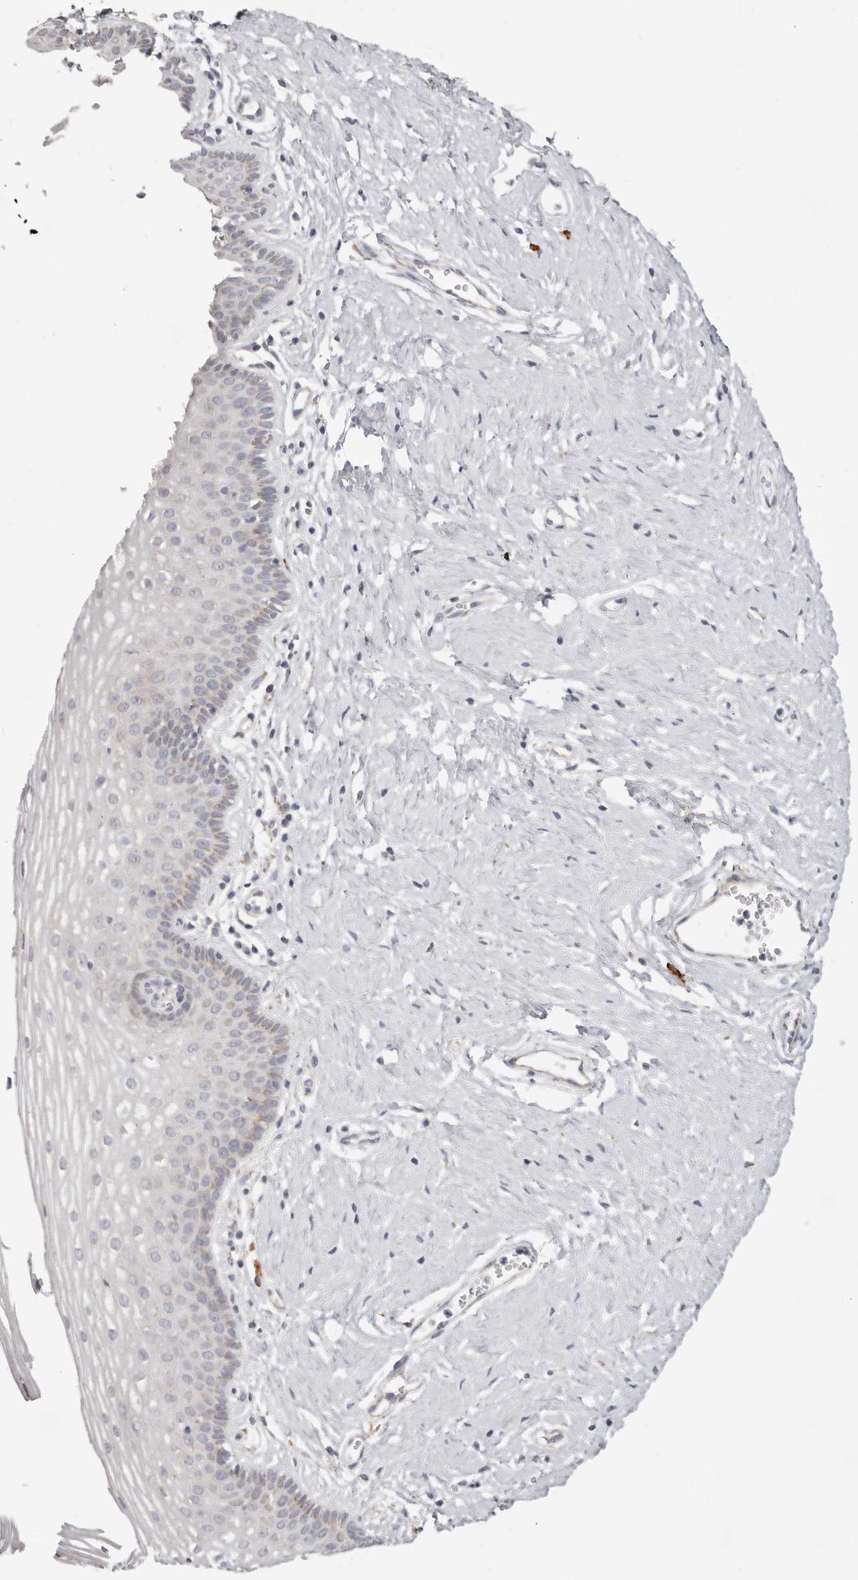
{"staining": {"intensity": "weak", "quantity": "<25%", "location": "cytoplasmic/membranous"}, "tissue": "vagina", "cell_type": "Squamous epithelial cells", "image_type": "normal", "snomed": [{"axis": "morphology", "description": "Normal tissue, NOS"}, {"axis": "topography", "description": "Vagina"}], "caption": "Immunohistochemical staining of normal vagina demonstrates no significant staining in squamous epithelial cells.", "gene": "IL32", "patient": {"sex": "female", "age": 32}}